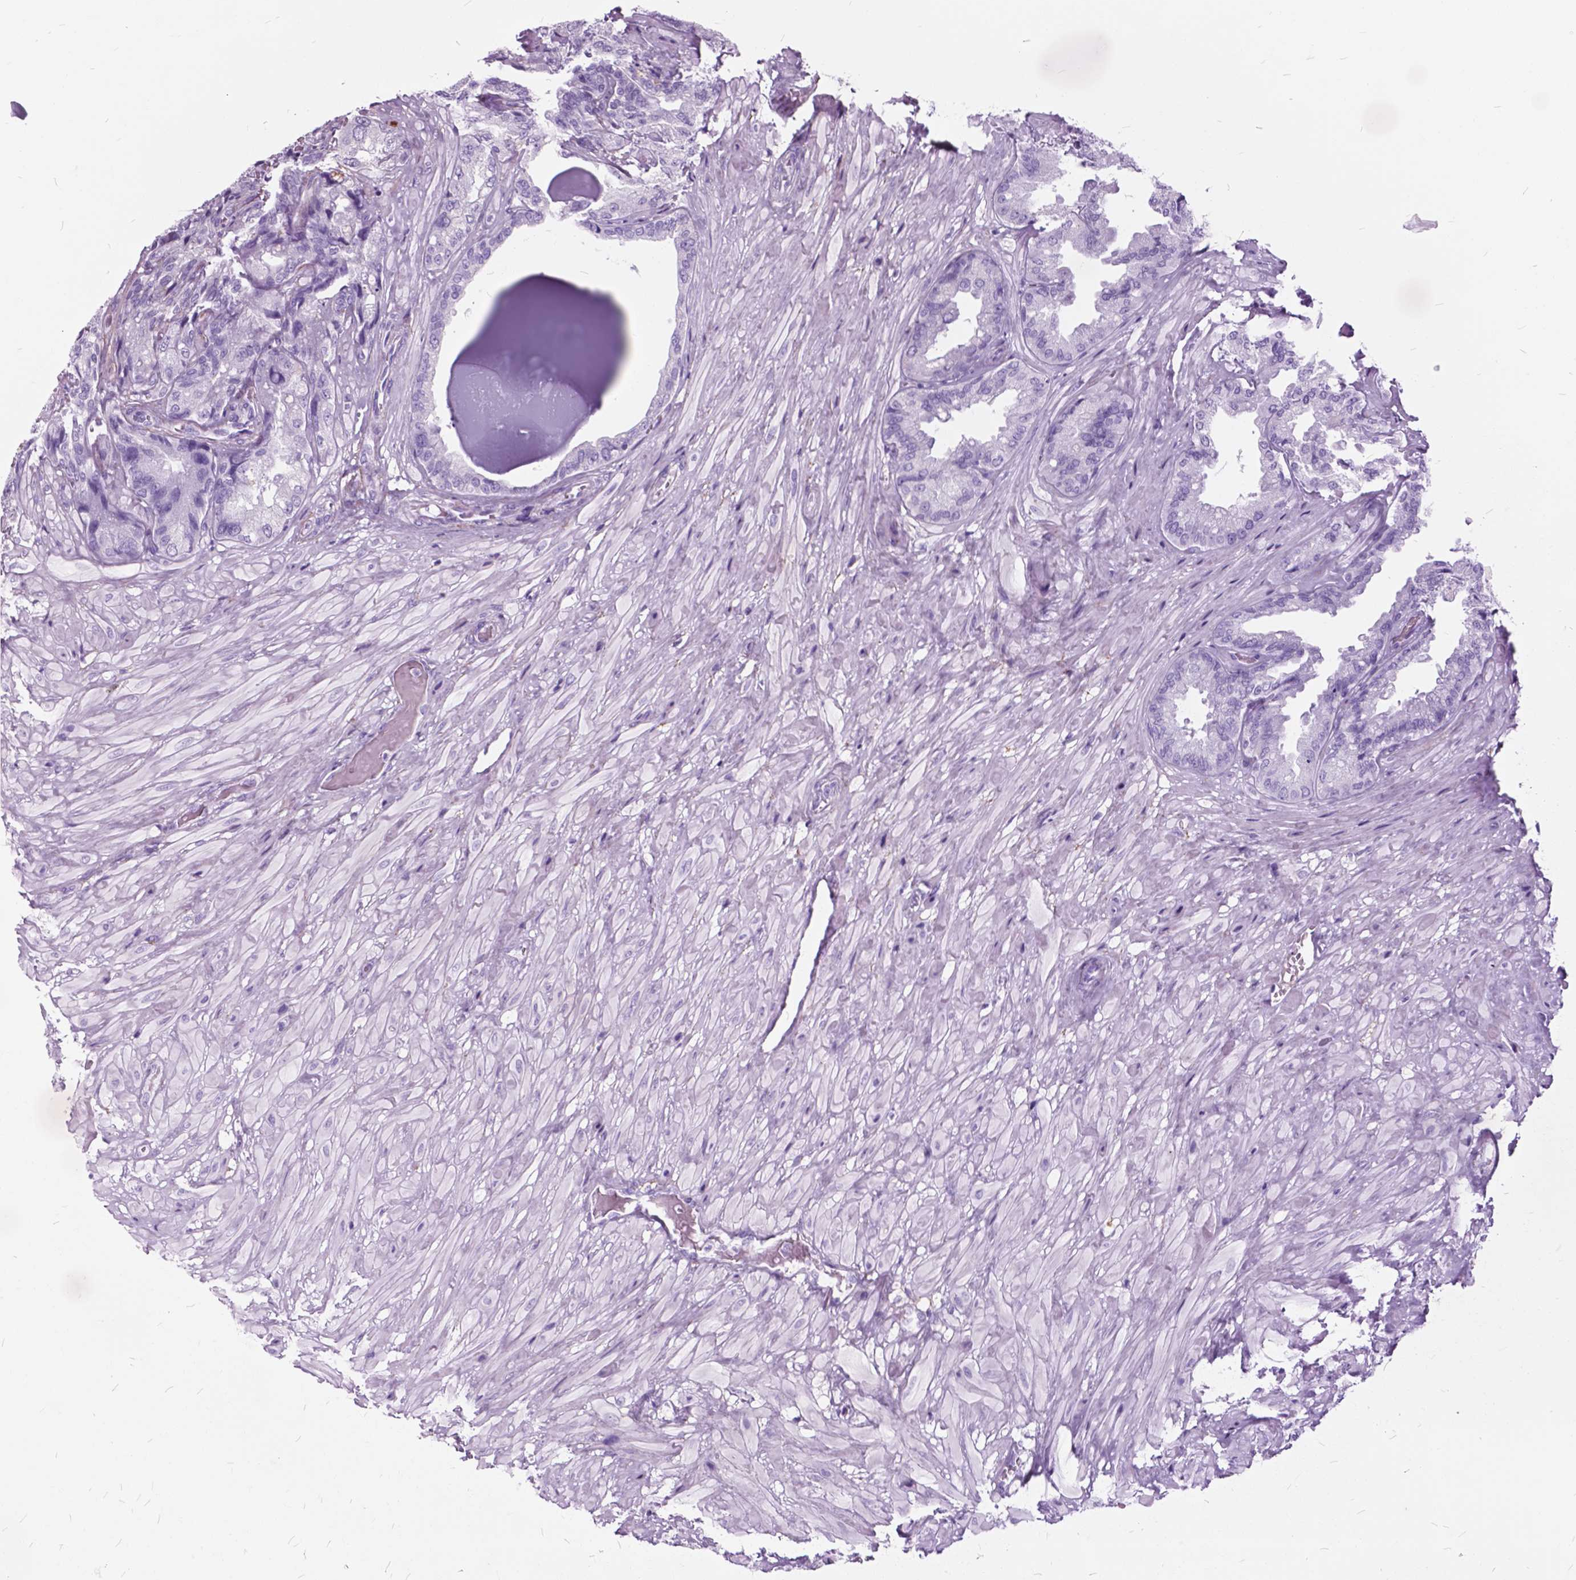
{"staining": {"intensity": "negative", "quantity": "none", "location": "none"}, "tissue": "seminal vesicle", "cell_type": "Glandular cells", "image_type": "normal", "snomed": [{"axis": "morphology", "description": "Normal tissue, NOS"}, {"axis": "topography", "description": "Seminal veicle"}], "caption": "This is an immunohistochemistry (IHC) image of normal human seminal vesicle. There is no expression in glandular cells.", "gene": "GDF9", "patient": {"sex": "male", "age": 68}}